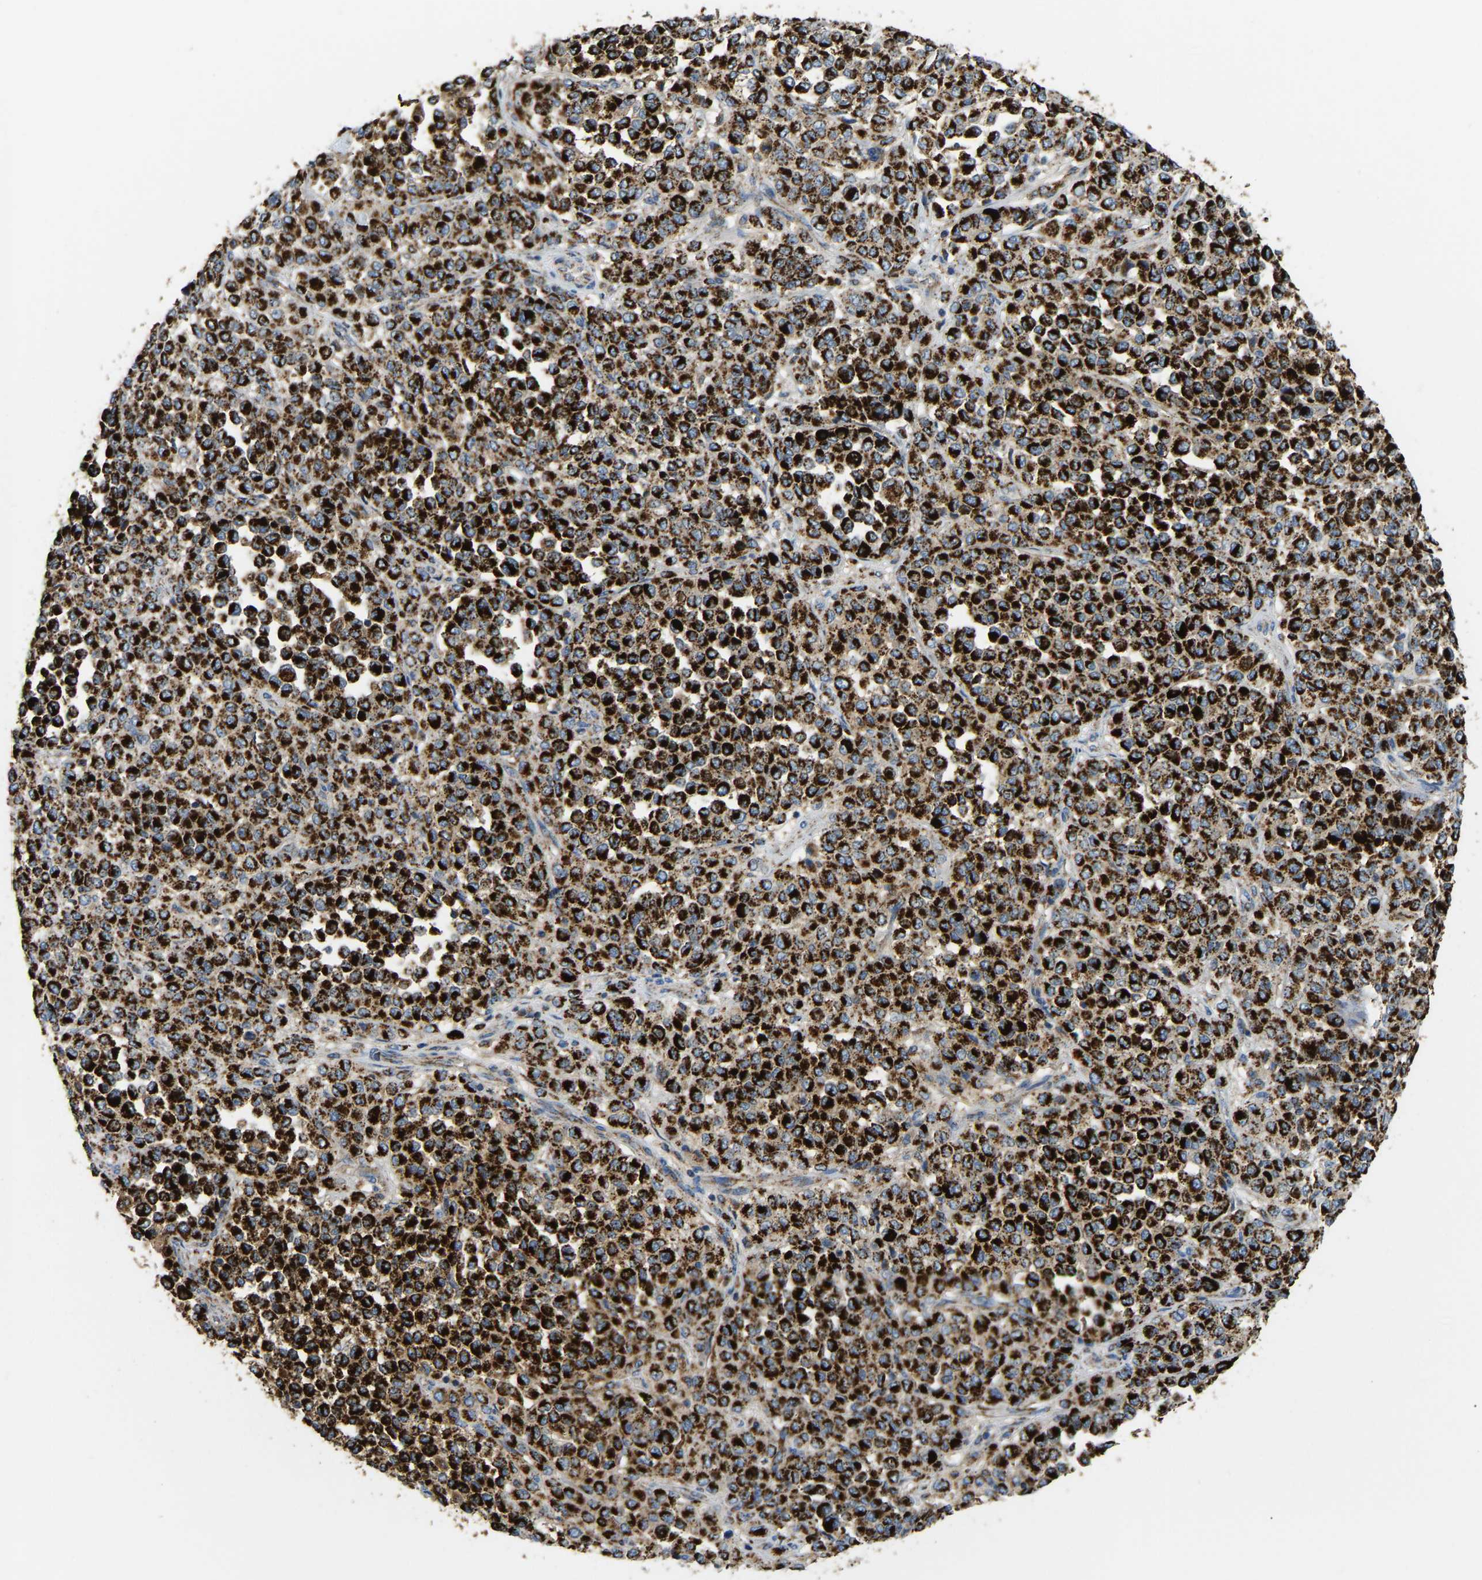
{"staining": {"intensity": "strong", "quantity": ">75%", "location": "cytoplasmic/membranous"}, "tissue": "melanoma", "cell_type": "Tumor cells", "image_type": "cancer", "snomed": [{"axis": "morphology", "description": "Malignant melanoma, Metastatic site"}, {"axis": "topography", "description": "Pancreas"}], "caption": "An image showing strong cytoplasmic/membranous staining in about >75% of tumor cells in malignant melanoma (metastatic site), as visualized by brown immunohistochemical staining.", "gene": "HIBADH", "patient": {"sex": "female", "age": 30}}